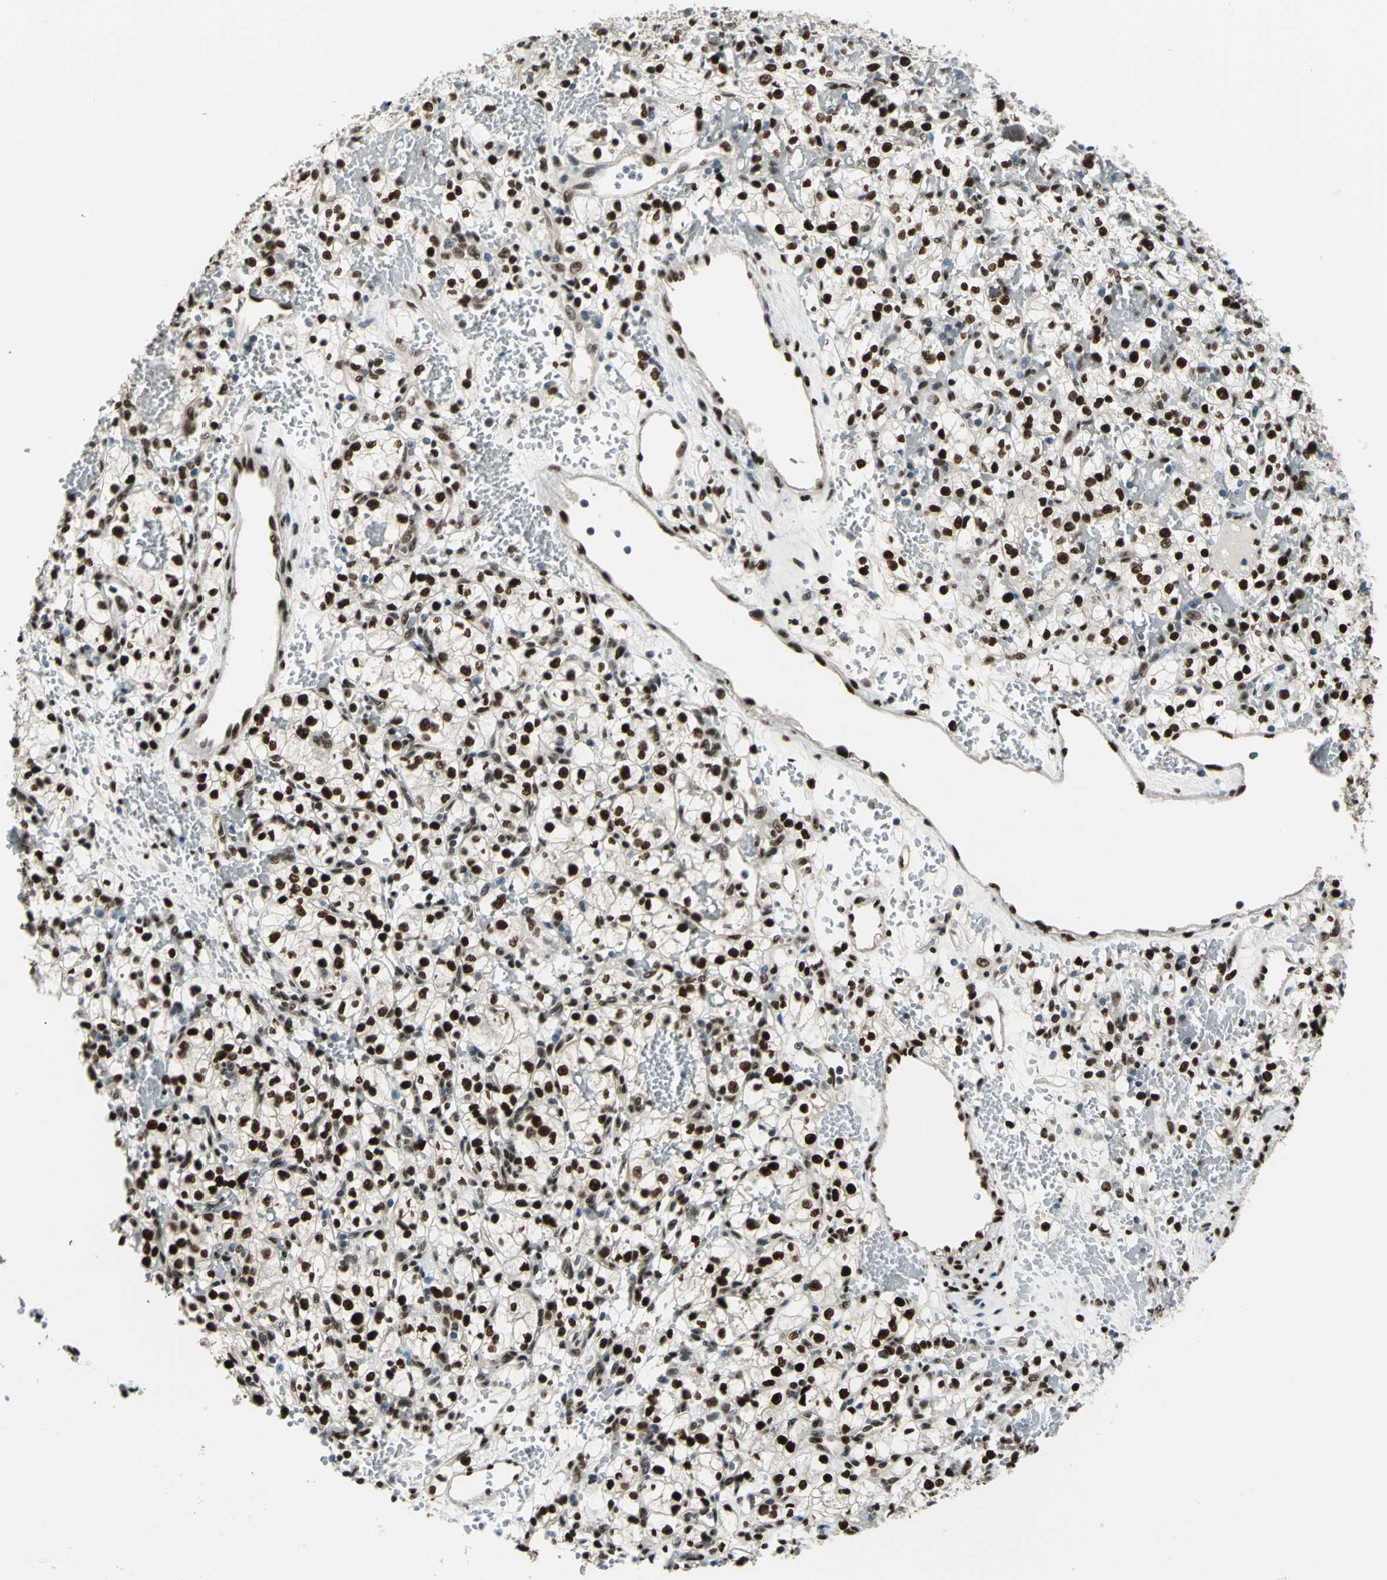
{"staining": {"intensity": "strong", "quantity": ">75%", "location": "nuclear"}, "tissue": "renal cancer", "cell_type": "Tumor cells", "image_type": "cancer", "snomed": [{"axis": "morphology", "description": "Adenocarcinoma, NOS"}, {"axis": "topography", "description": "Kidney"}], "caption": "Strong nuclear positivity for a protein is appreciated in about >75% of tumor cells of renal cancer using IHC.", "gene": "NFIA", "patient": {"sex": "female", "age": 60}}